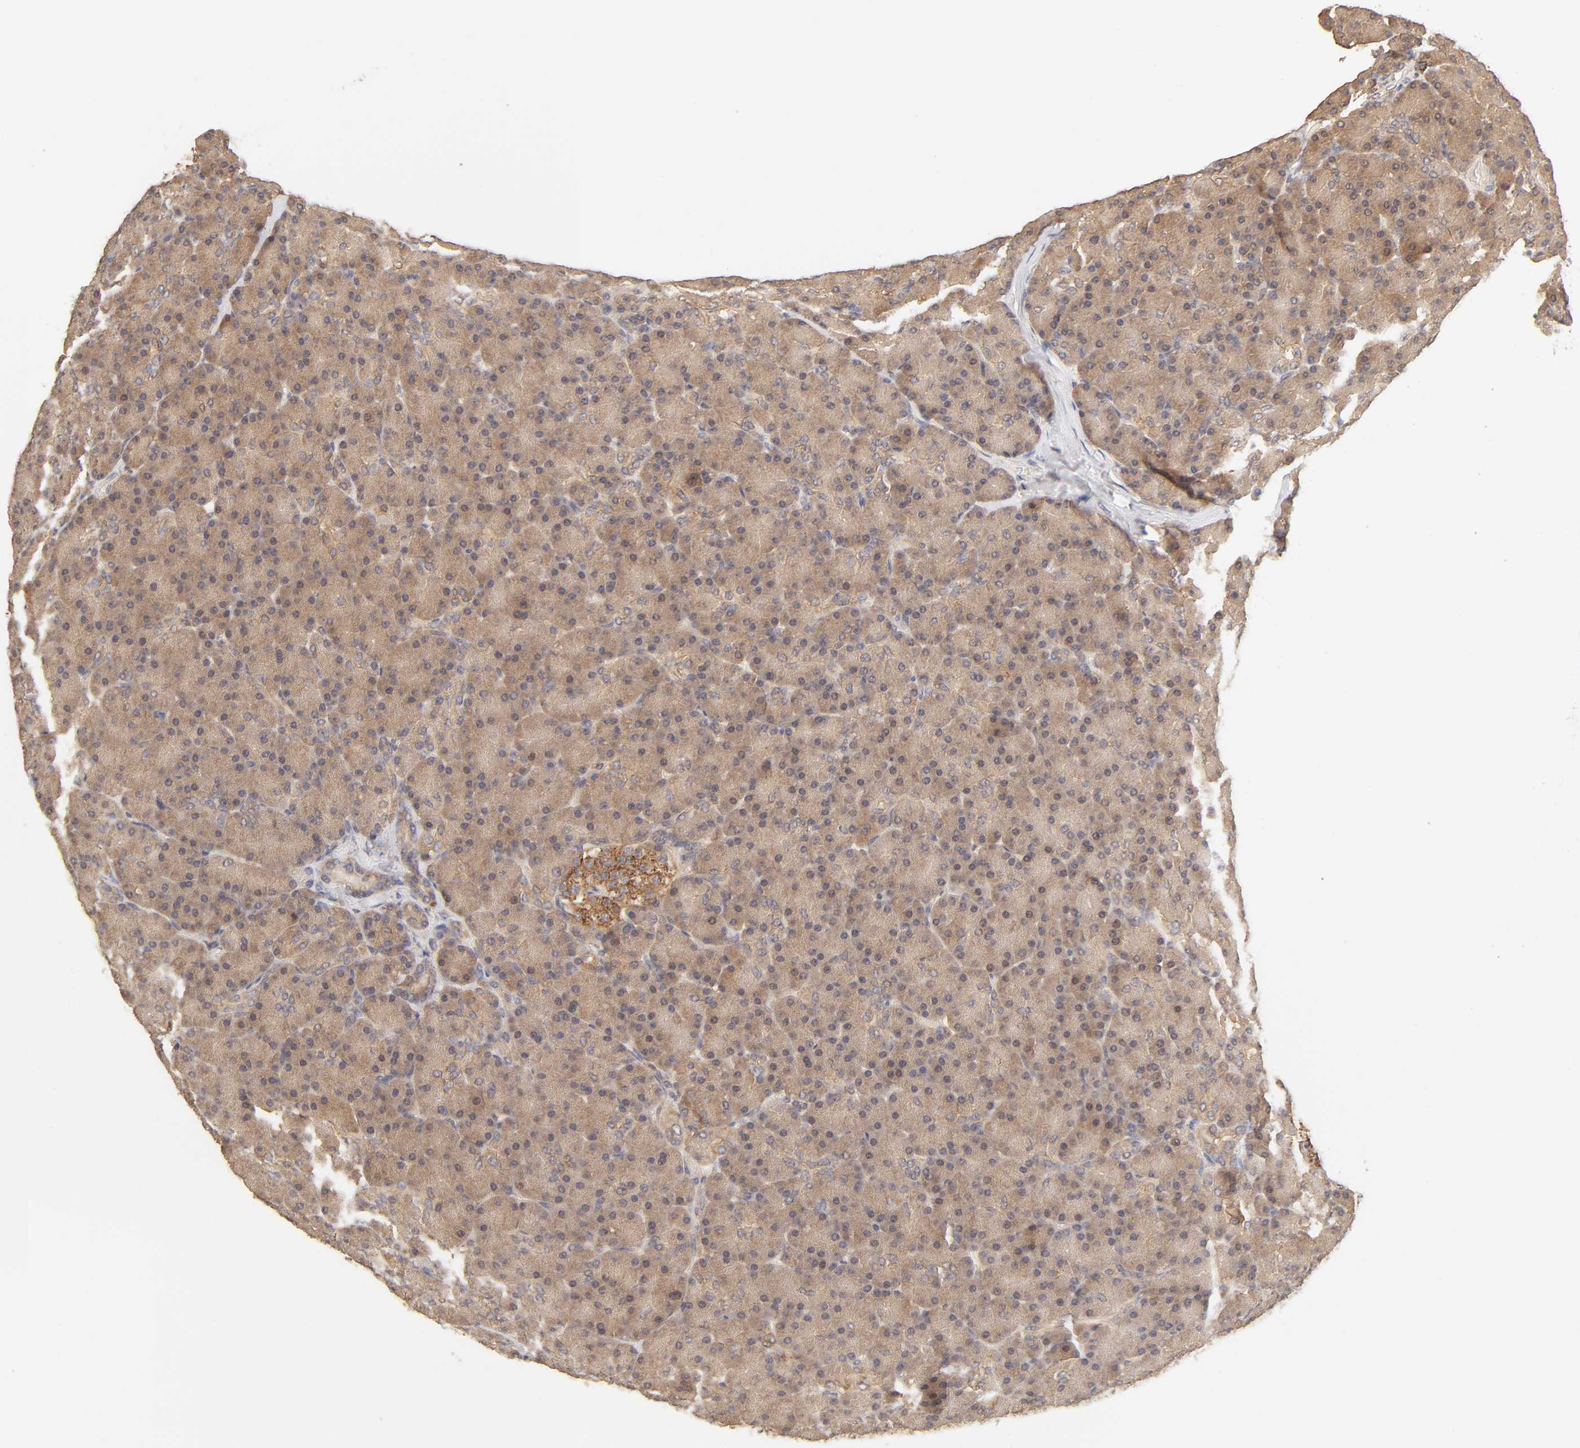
{"staining": {"intensity": "weak", "quantity": ">75%", "location": "cytoplasmic/membranous"}, "tissue": "pancreas", "cell_type": "Exocrine glandular cells", "image_type": "normal", "snomed": [{"axis": "morphology", "description": "Normal tissue, NOS"}, {"axis": "topography", "description": "Pancreas"}], "caption": "Brown immunohistochemical staining in normal human pancreas reveals weak cytoplasmic/membranous positivity in about >75% of exocrine glandular cells. Nuclei are stained in blue.", "gene": "AP1G2", "patient": {"sex": "female", "age": 43}}